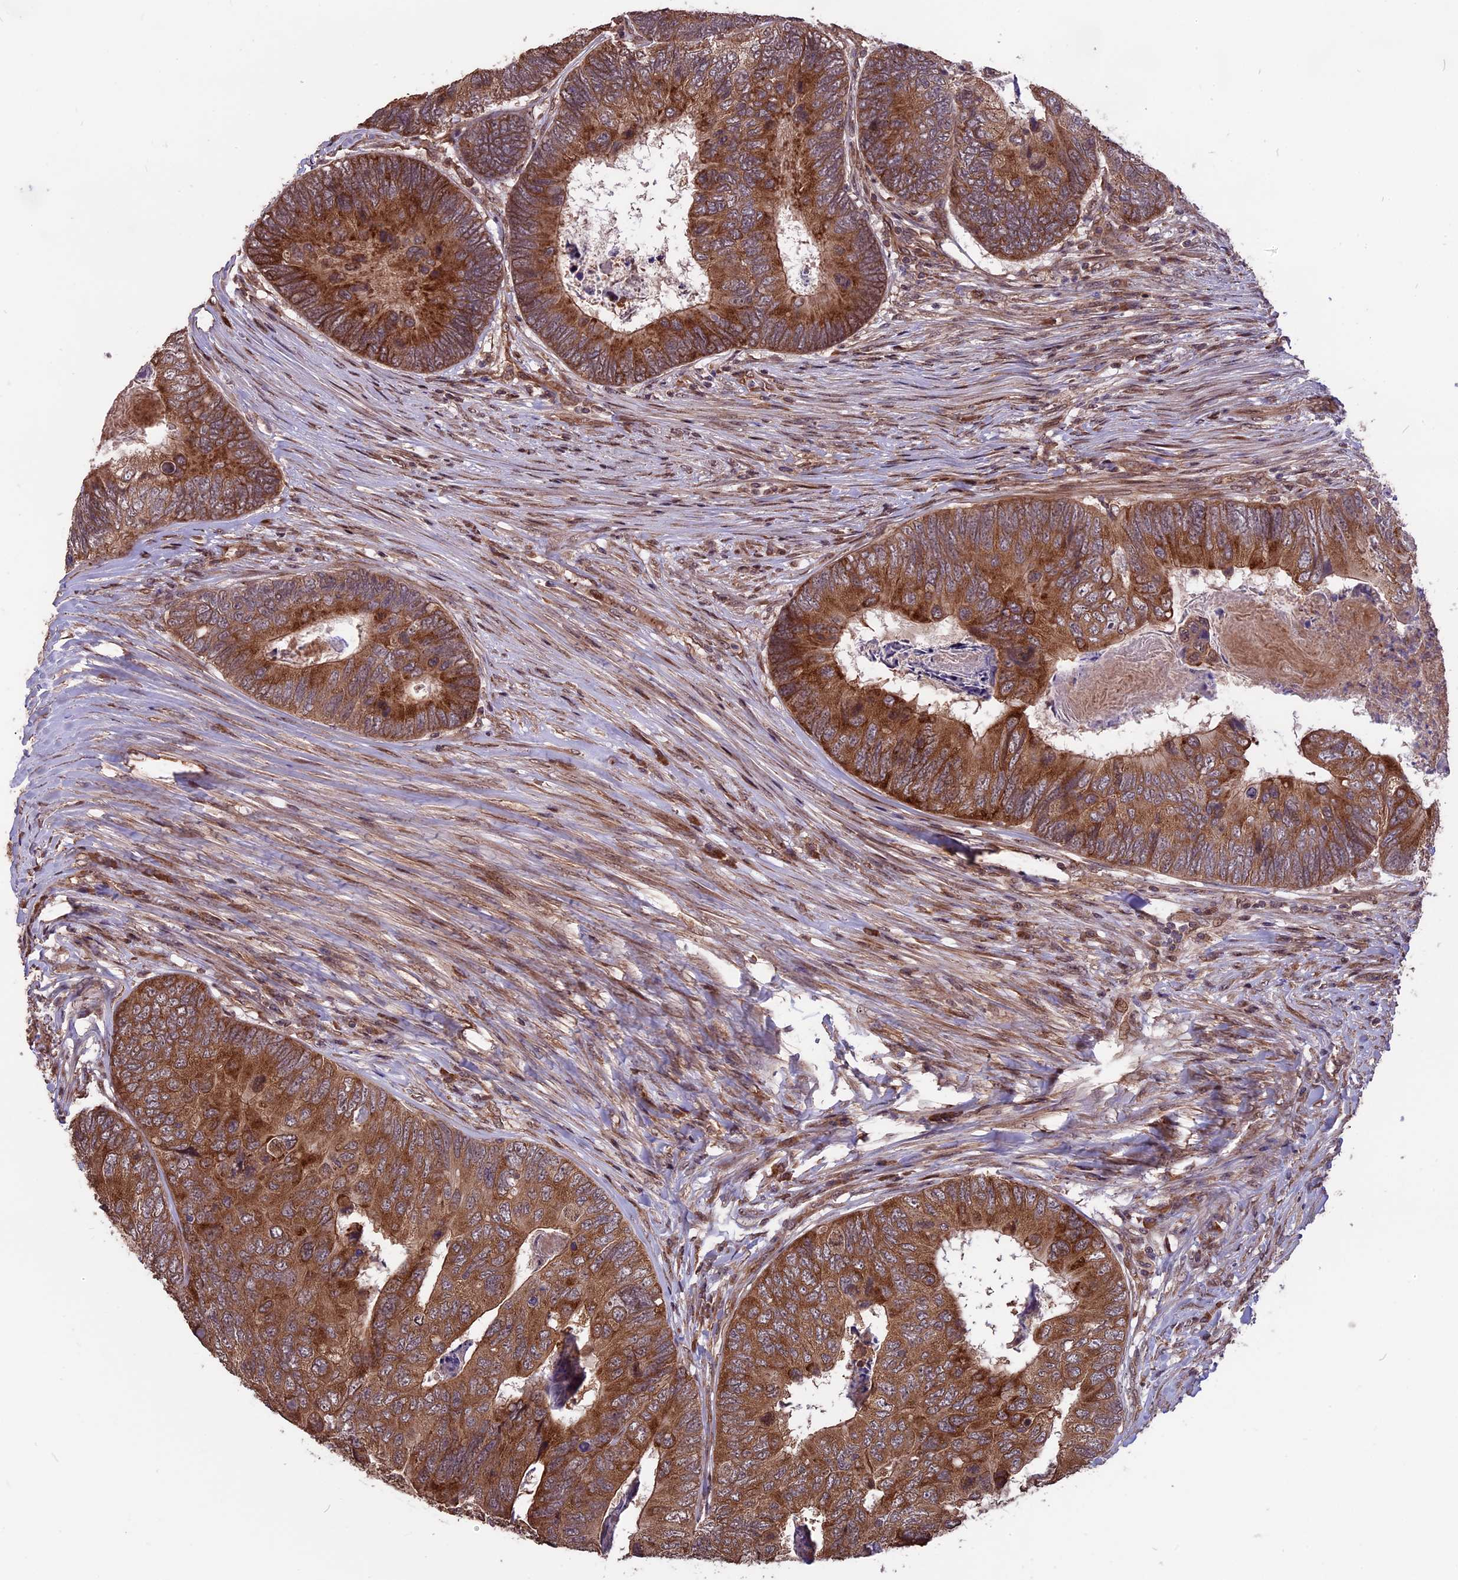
{"staining": {"intensity": "strong", "quantity": ">75%", "location": "cytoplasmic/membranous"}, "tissue": "colorectal cancer", "cell_type": "Tumor cells", "image_type": "cancer", "snomed": [{"axis": "morphology", "description": "Adenocarcinoma, NOS"}, {"axis": "topography", "description": "Colon"}], "caption": "DAB (3,3'-diaminobenzidine) immunohistochemical staining of human colorectal adenocarcinoma shows strong cytoplasmic/membranous protein staining in approximately >75% of tumor cells. Immunohistochemistry stains the protein in brown and the nuclei are stained blue.", "gene": "ZNF598", "patient": {"sex": "female", "age": 67}}